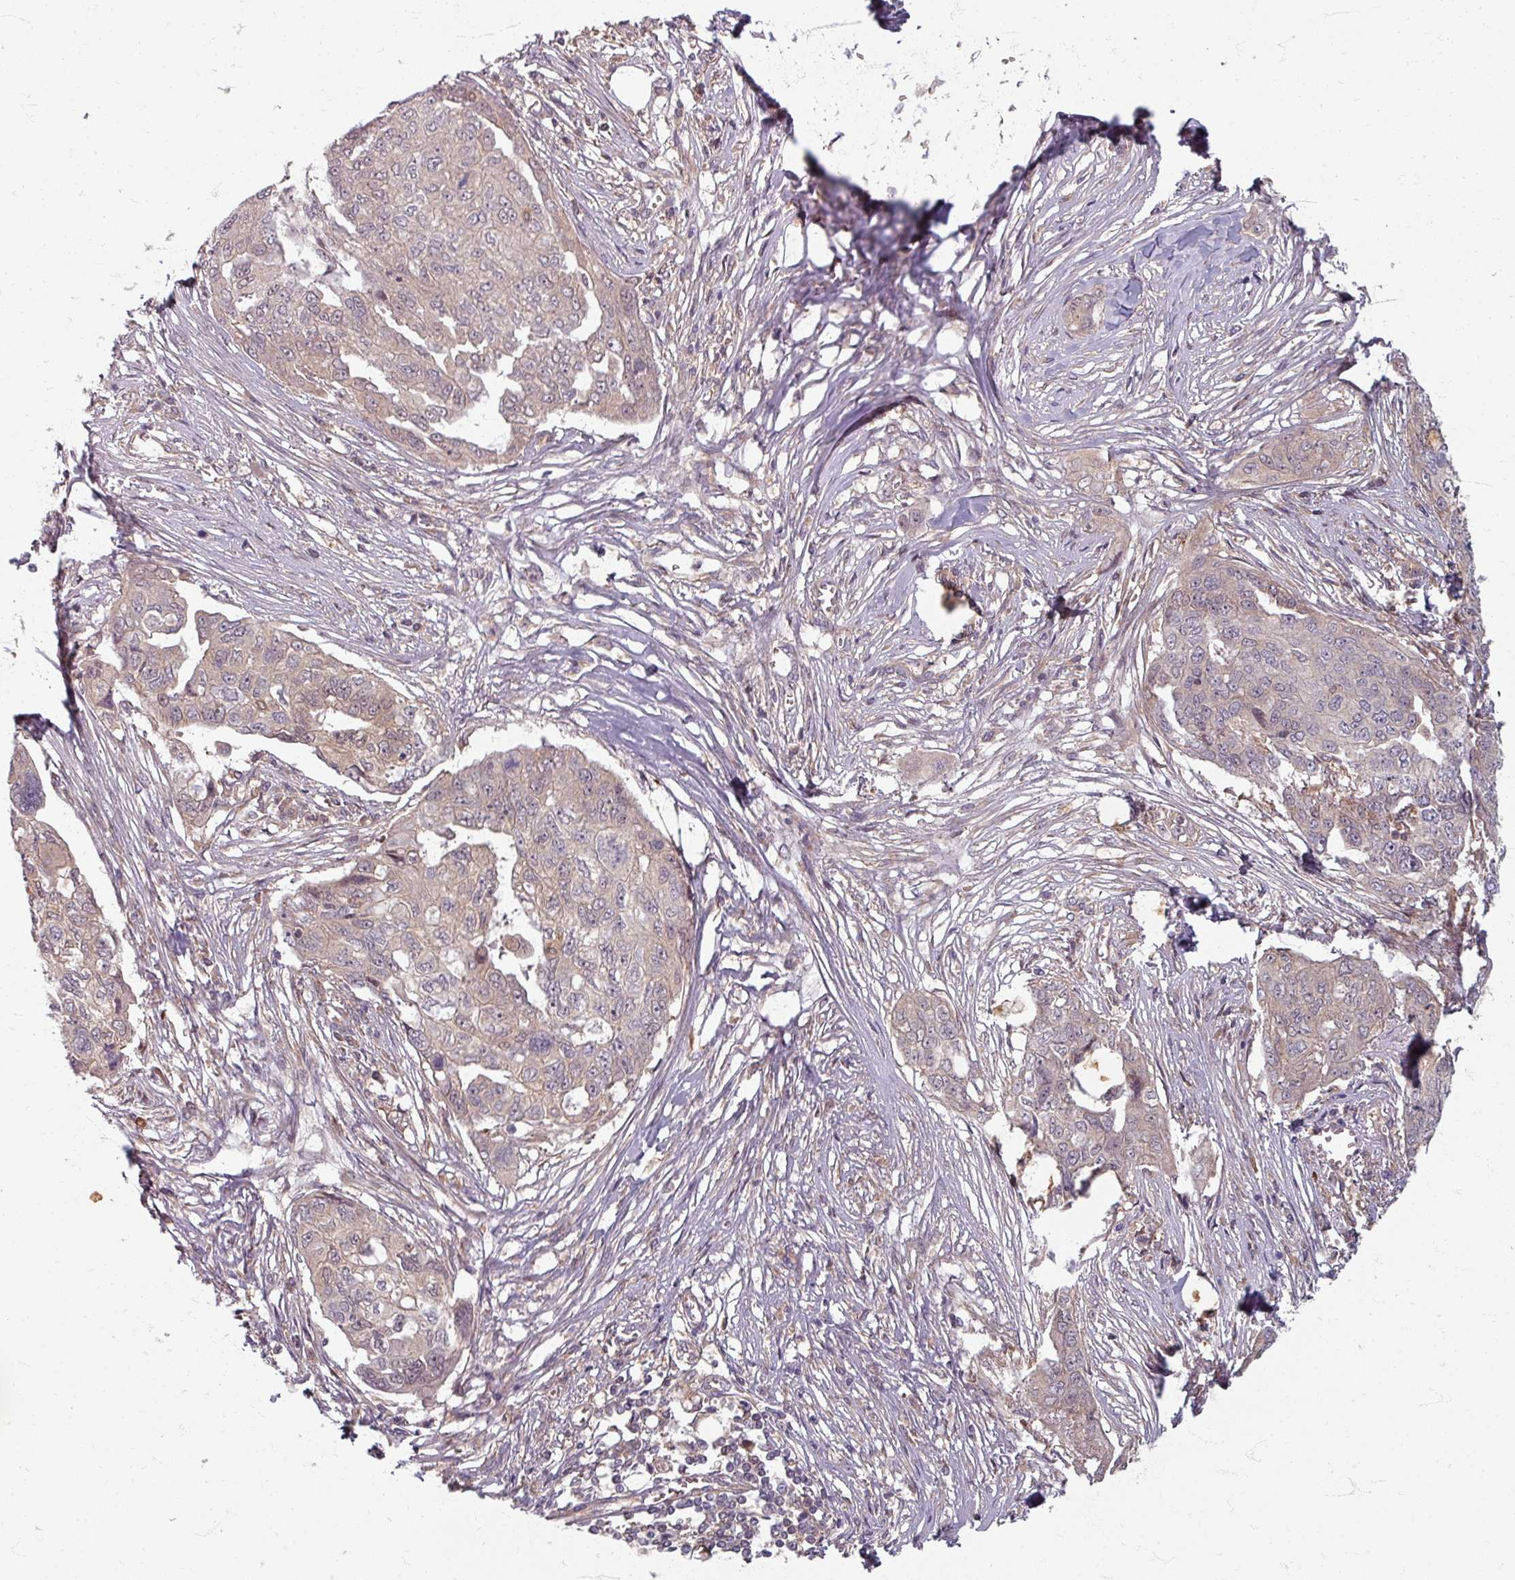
{"staining": {"intensity": "weak", "quantity": "25%-75%", "location": "cytoplasmic/membranous"}, "tissue": "ovarian cancer", "cell_type": "Tumor cells", "image_type": "cancer", "snomed": [{"axis": "morphology", "description": "Carcinoma, endometroid"}, {"axis": "topography", "description": "Ovary"}], "caption": "IHC of human ovarian cancer displays low levels of weak cytoplasmic/membranous positivity in approximately 25%-75% of tumor cells.", "gene": "STAM", "patient": {"sex": "female", "age": 70}}